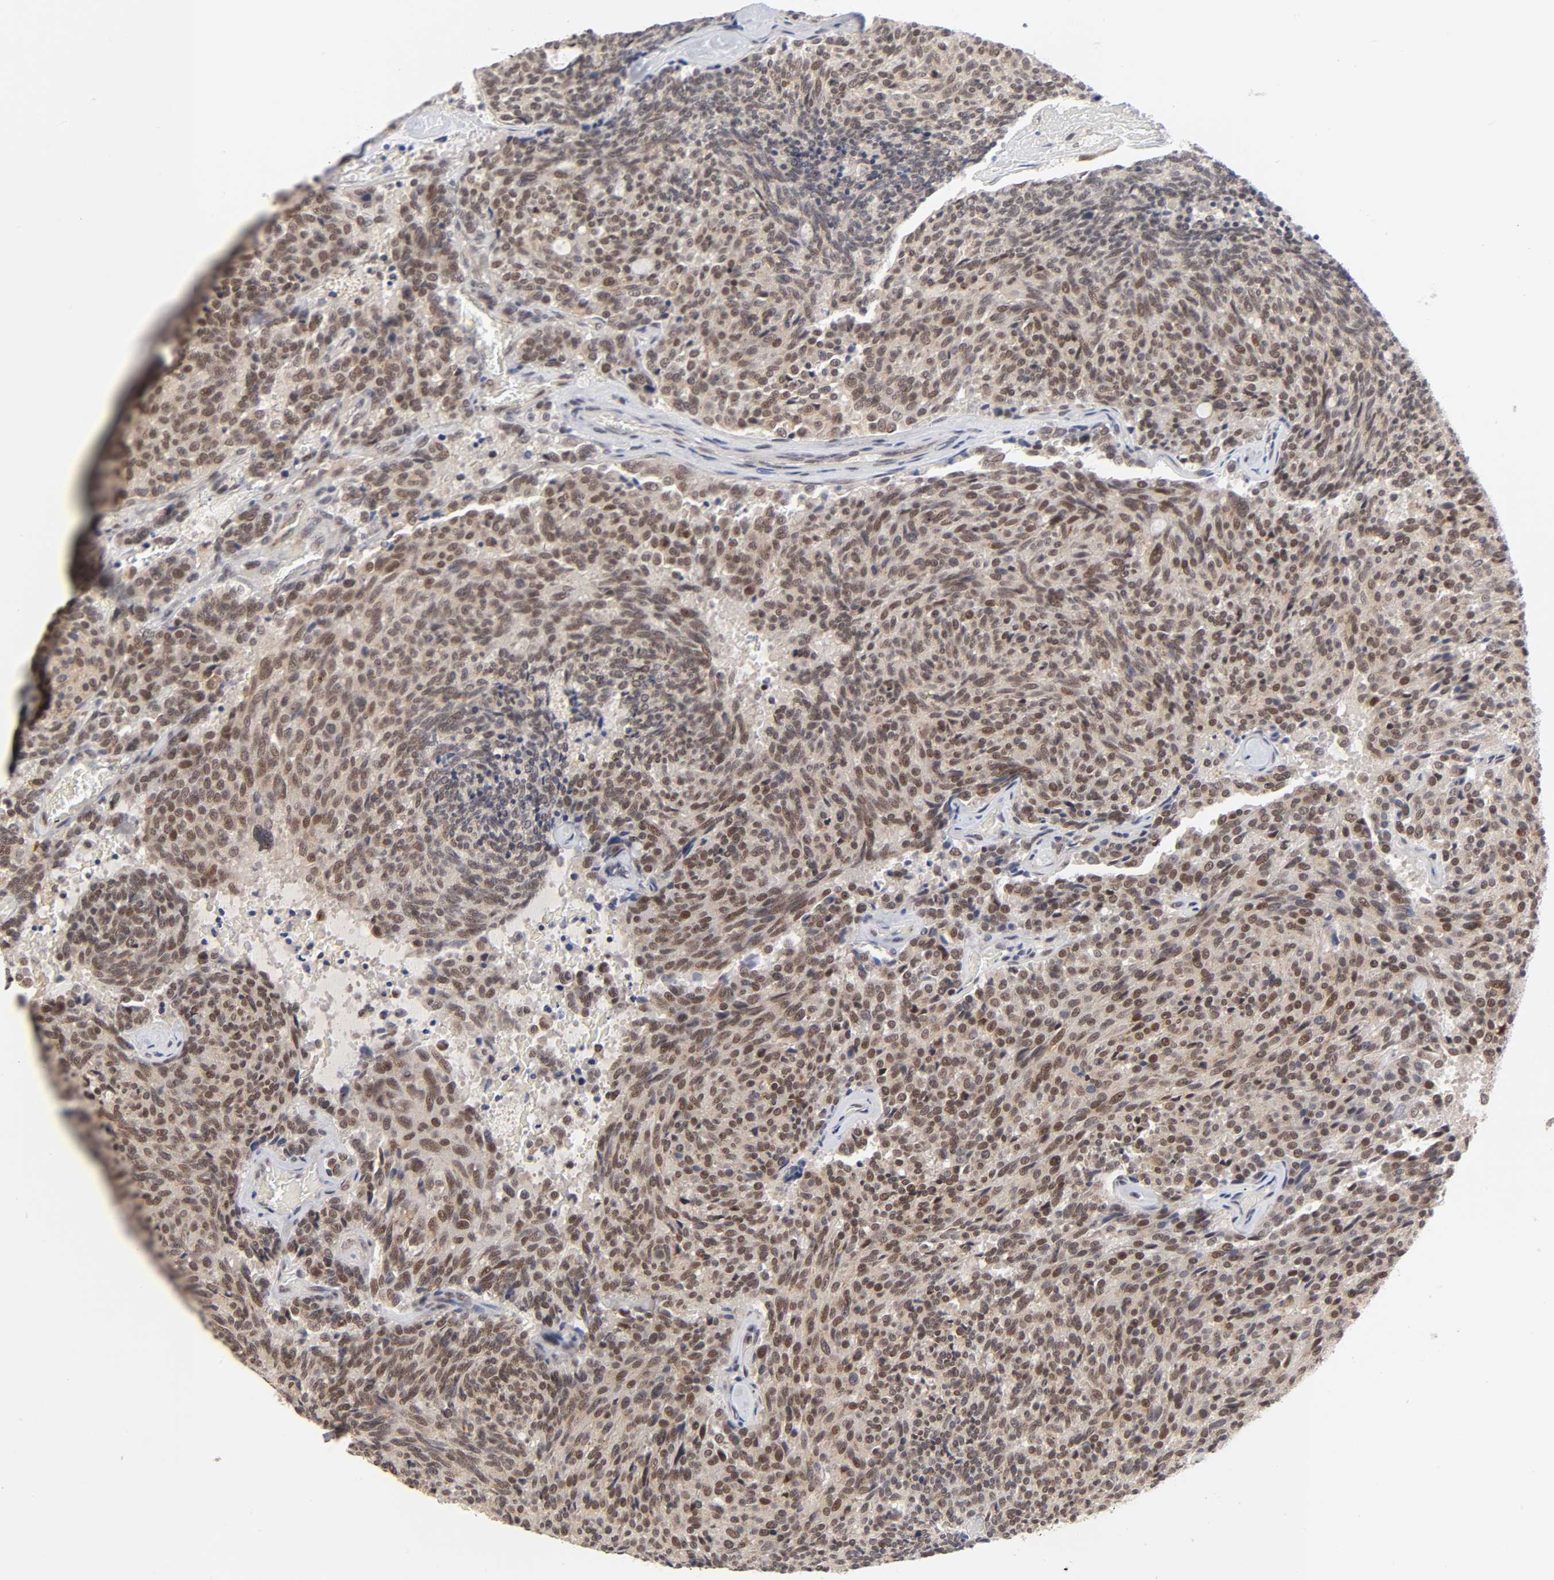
{"staining": {"intensity": "moderate", "quantity": ">75%", "location": "cytoplasmic/membranous,nuclear"}, "tissue": "carcinoid", "cell_type": "Tumor cells", "image_type": "cancer", "snomed": [{"axis": "morphology", "description": "Carcinoid, malignant, NOS"}, {"axis": "topography", "description": "Pancreas"}], "caption": "A photomicrograph of human malignant carcinoid stained for a protein shows moderate cytoplasmic/membranous and nuclear brown staining in tumor cells. Nuclei are stained in blue.", "gene": "EP300", "patient": {"sex": "female", "age": 54}}